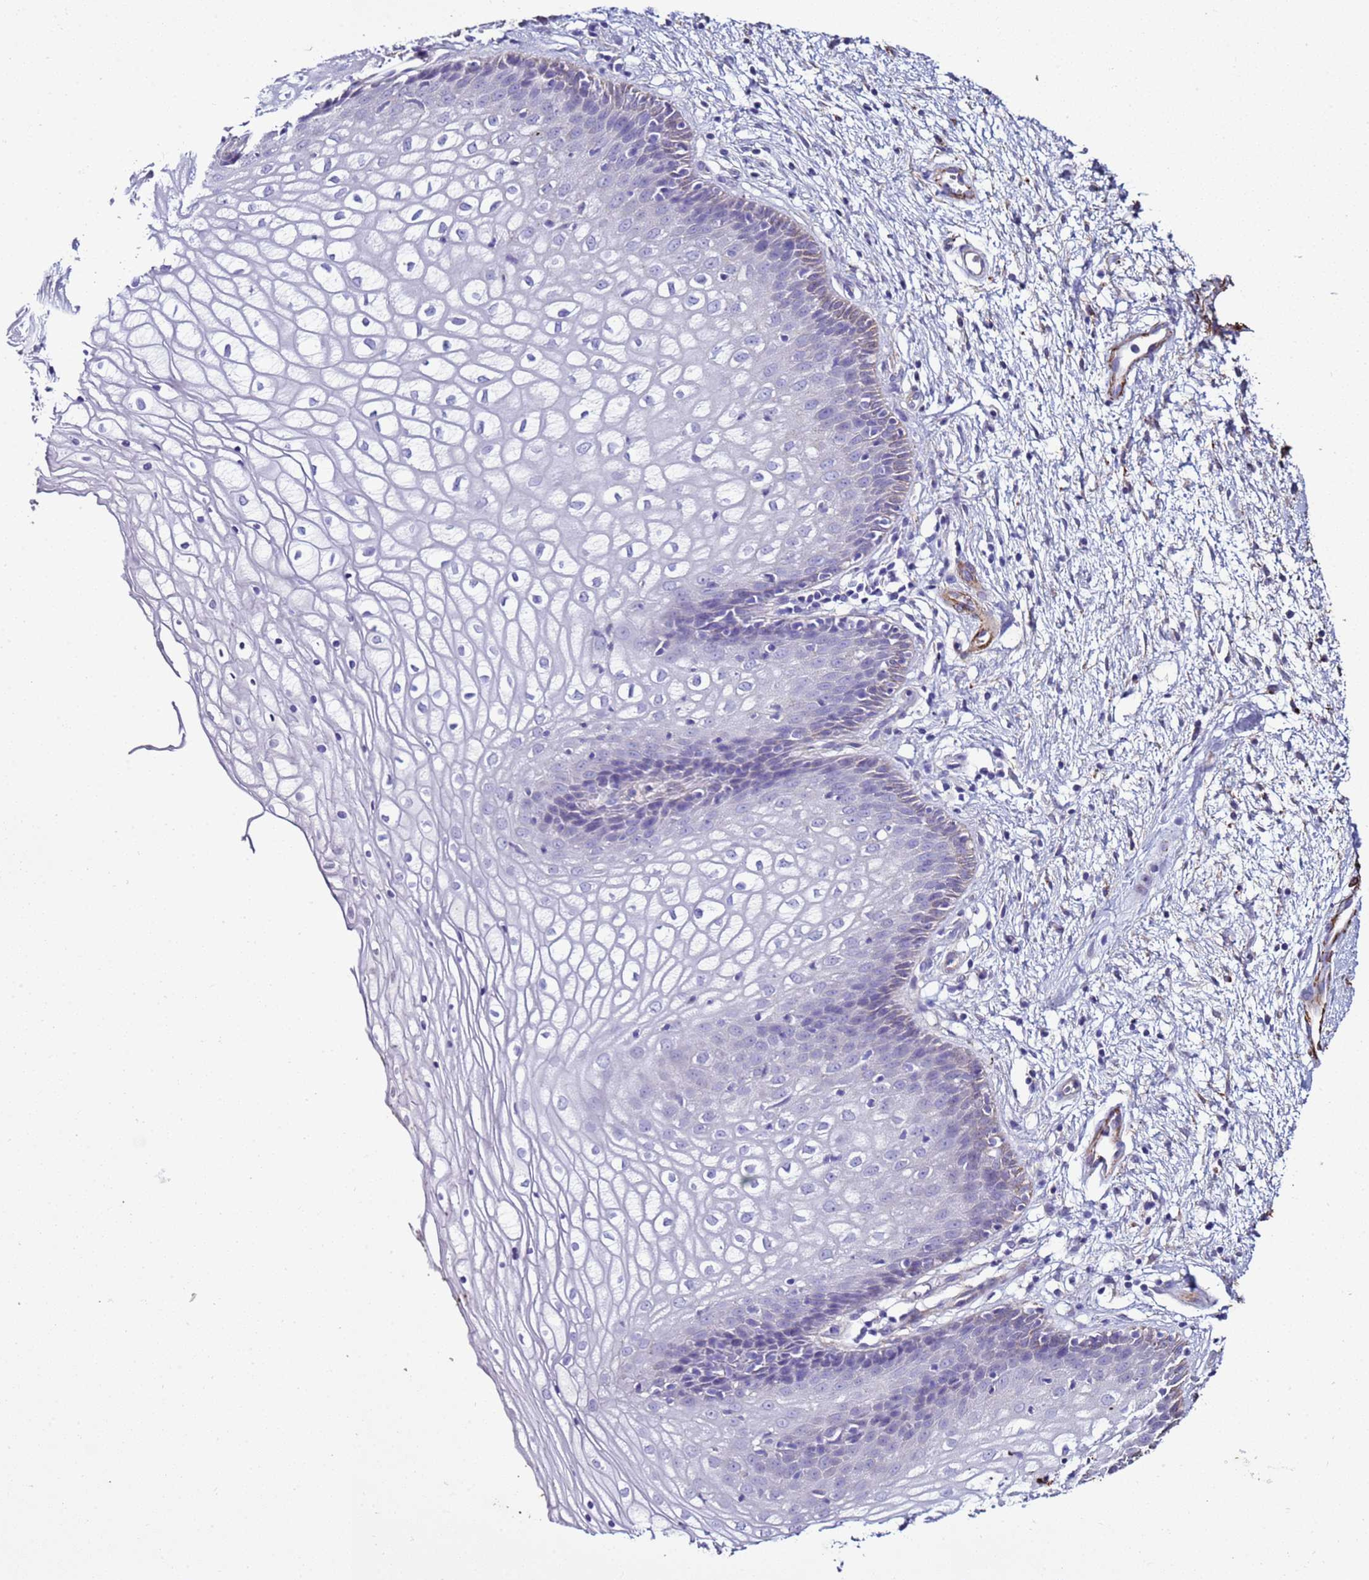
{"staining": {"intensity": "negative", "quantity": "none", "location": "none"}, "tissue": "vagina", "cell_type": "Squamous epithelial cells", "image_type": "normal", "snomed": [{"axis": "morphology", "description": "Normal tissue, NOS"}, {"axis": "topography", "description": "Vagina"}], "caption": "Vagina was stained to show a protein in brown. There is no significant staining in squamous epithelial cells.", "gene": "RABL2A", "patient": {"sex": "female", "age": 34}}